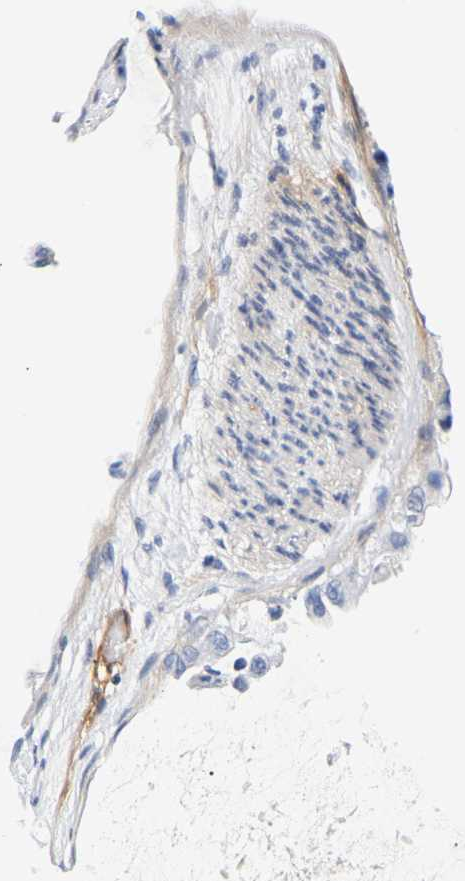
{"staining": {"intensity": "negative", "quantity": "none", "location": "none"}, "tissue": "pancreatic cancer", "cell_type": "Tumor cells", "image_type": "cancer", "snomed": [{"axis": "morphology", "description": "Adenocarcinoma, NOS"}, {"axis": "topography", "description": "Pancreas"}], "caption": "Adenocarcinoma (pancreatic) was stained to show a protein in brown. There is no significant positivity in tumor cells. The staining was performed using DAB to visualize the protein expression in brown, while the nuclei were stained in blue with hematoxylin (Magnification: 20x).", "gene": "IGFBP7", "patient": {"sex": "male", "age": 41}}